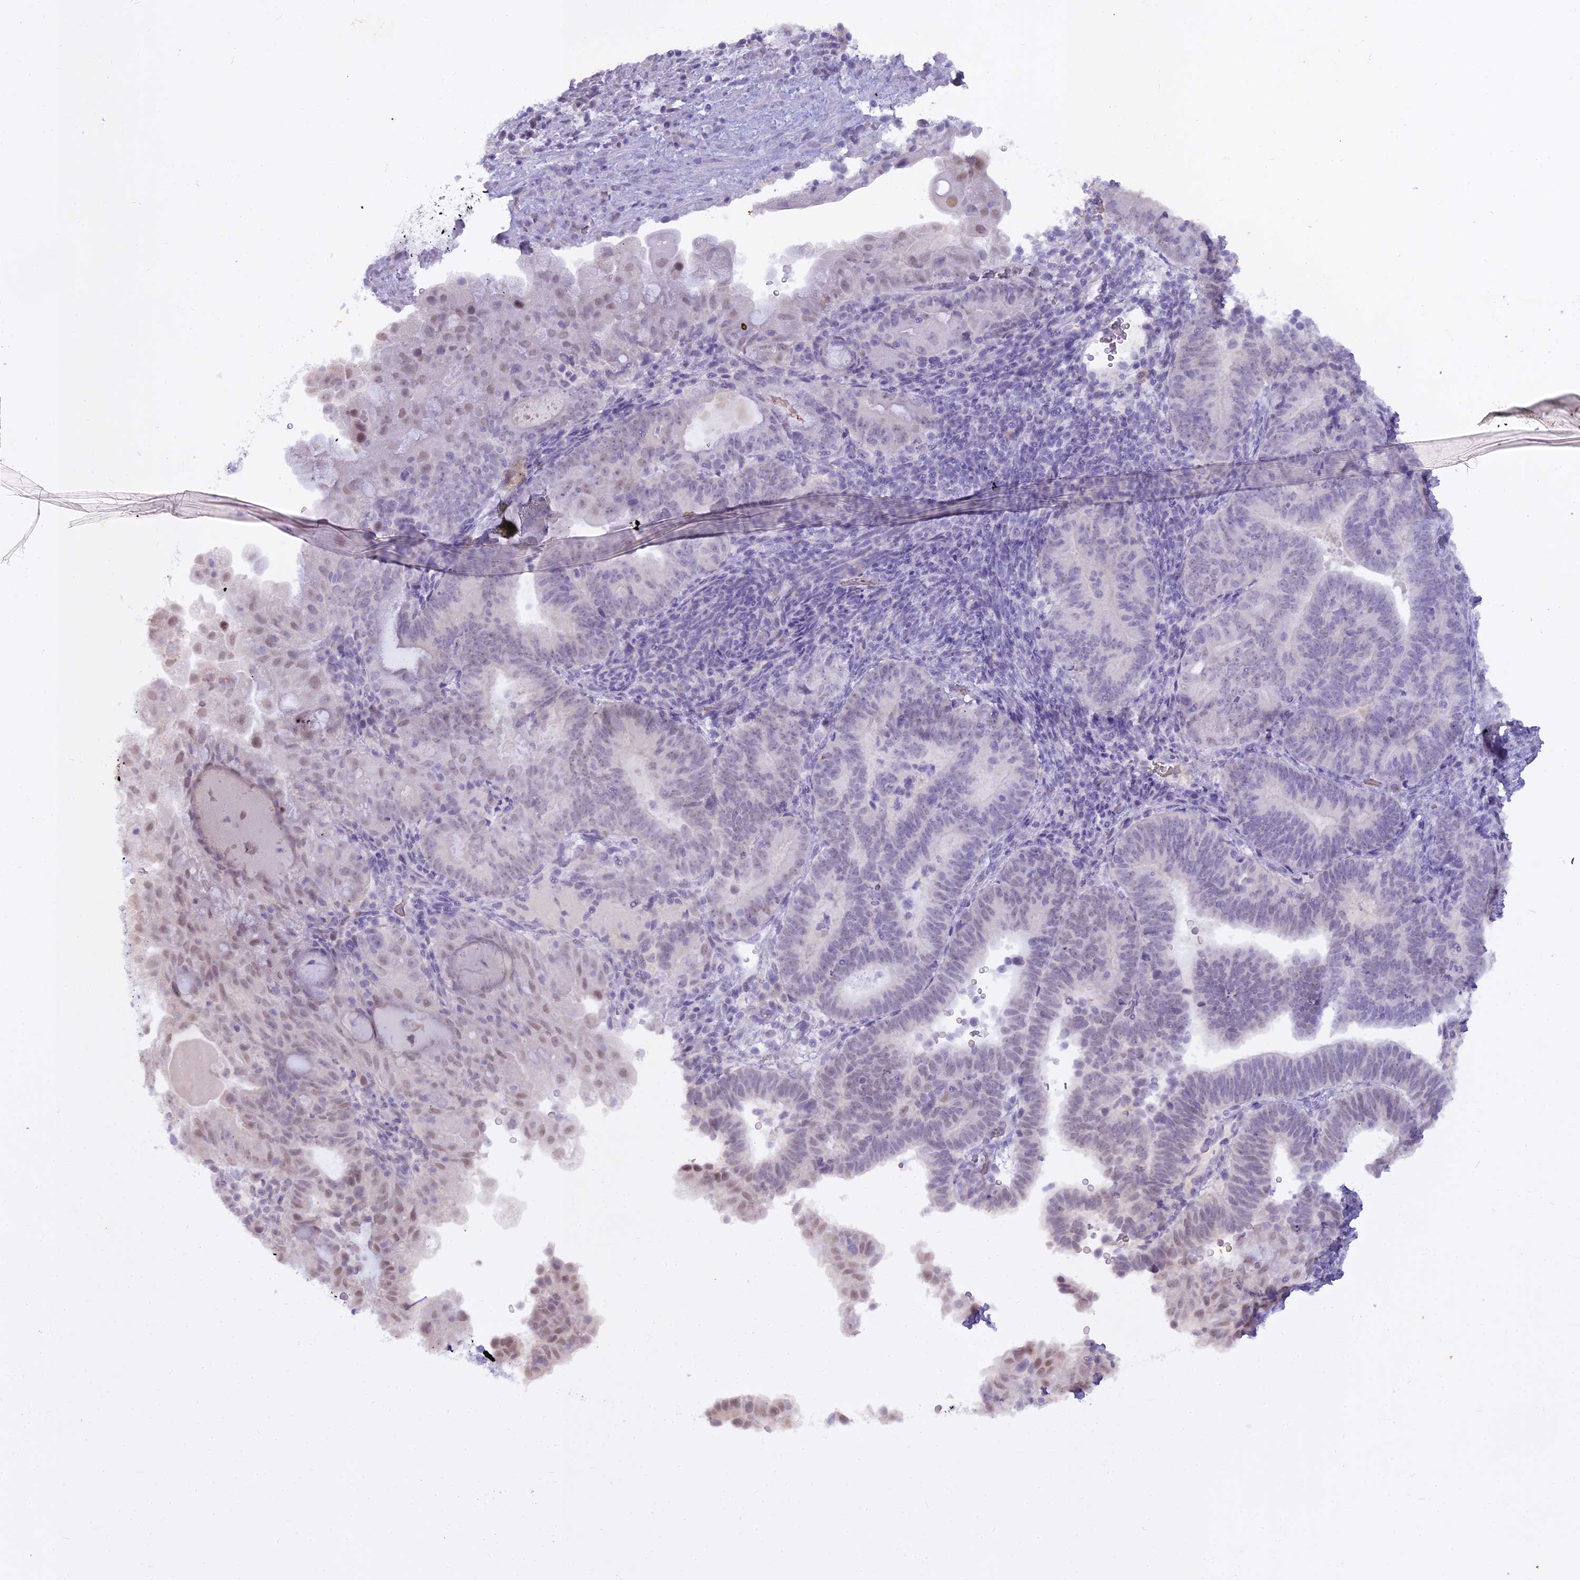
{"staining": {"intensity": "weak", "quantity": "<25%", "location": "nuclear"}, "tissue": "endometrial cancer", "cell_type": "Tumor cells", "image_type": "cancer", "snomed": [{"axis": "morphology", "description": "Adenocarcinoma, NOS"}, {"axis": "topography", "description": "Endometrium"}], "caption": "The micrograph displays no significant expression in tumor cells of adenocarcinoma (endometrial).", "gene": "OSTN", "patient": {"sex": "female", "age": 70}}